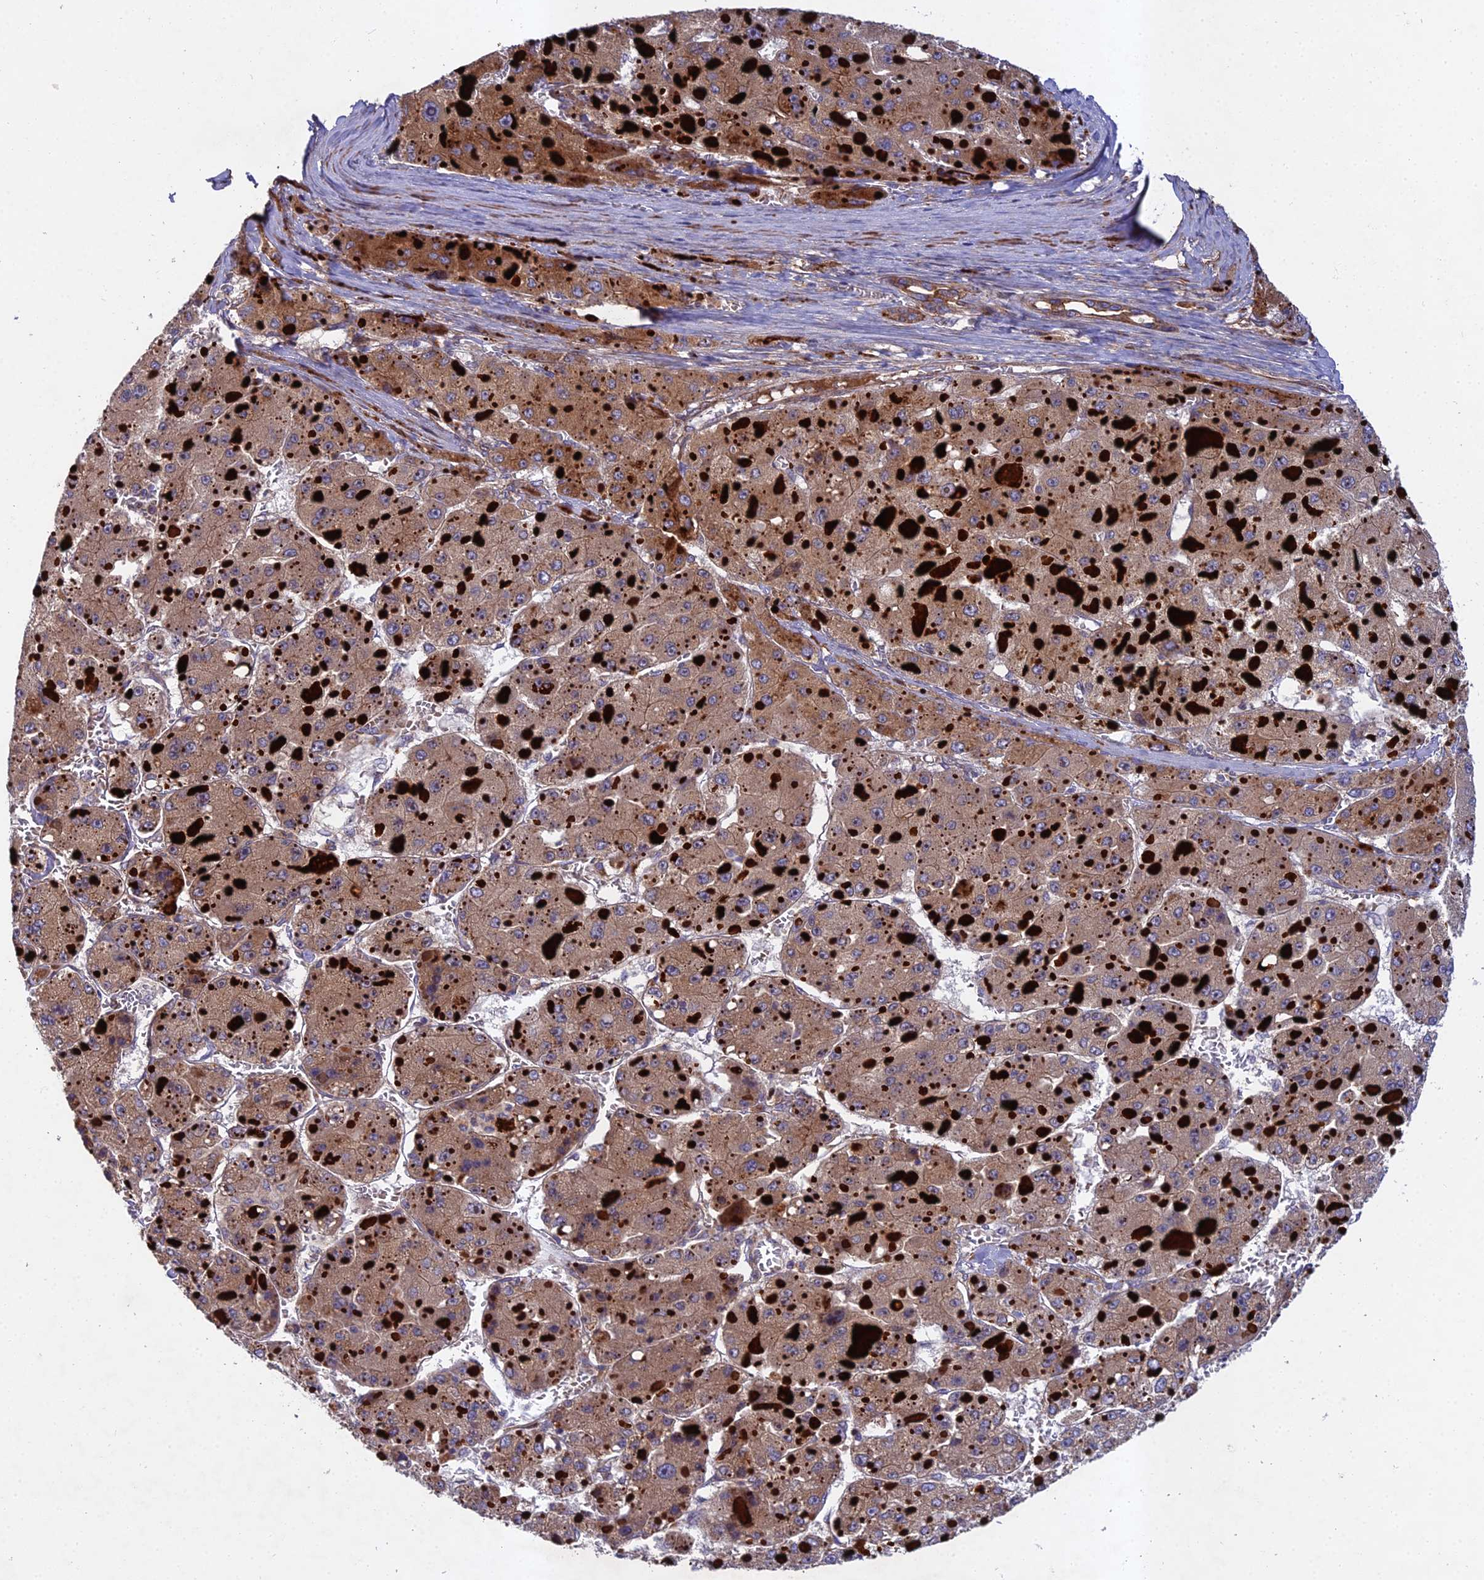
{"staining": {"intensity": "moderate", "quantity": ">75%", "location": "cytoplasmic/membranous"}, "tissue": "liver cancer", "cell_type": "Tumor cells", "image_type": "cancer", "snomed": [{"axis": "morphology", "description": "Carcinoma, Hepatocellular, NOS"}, {"axis": "topography", "description": "Liver"}], "caption": "This is an image of immunohistochemistry (IHC) staining of liver hepatocellular carcinoma, which shows moderate positivity in the cytoplasmic/membranous of tumor cells.", "gene": "RALGAPA2", "patient": {"sex": "female", "age": 73}}